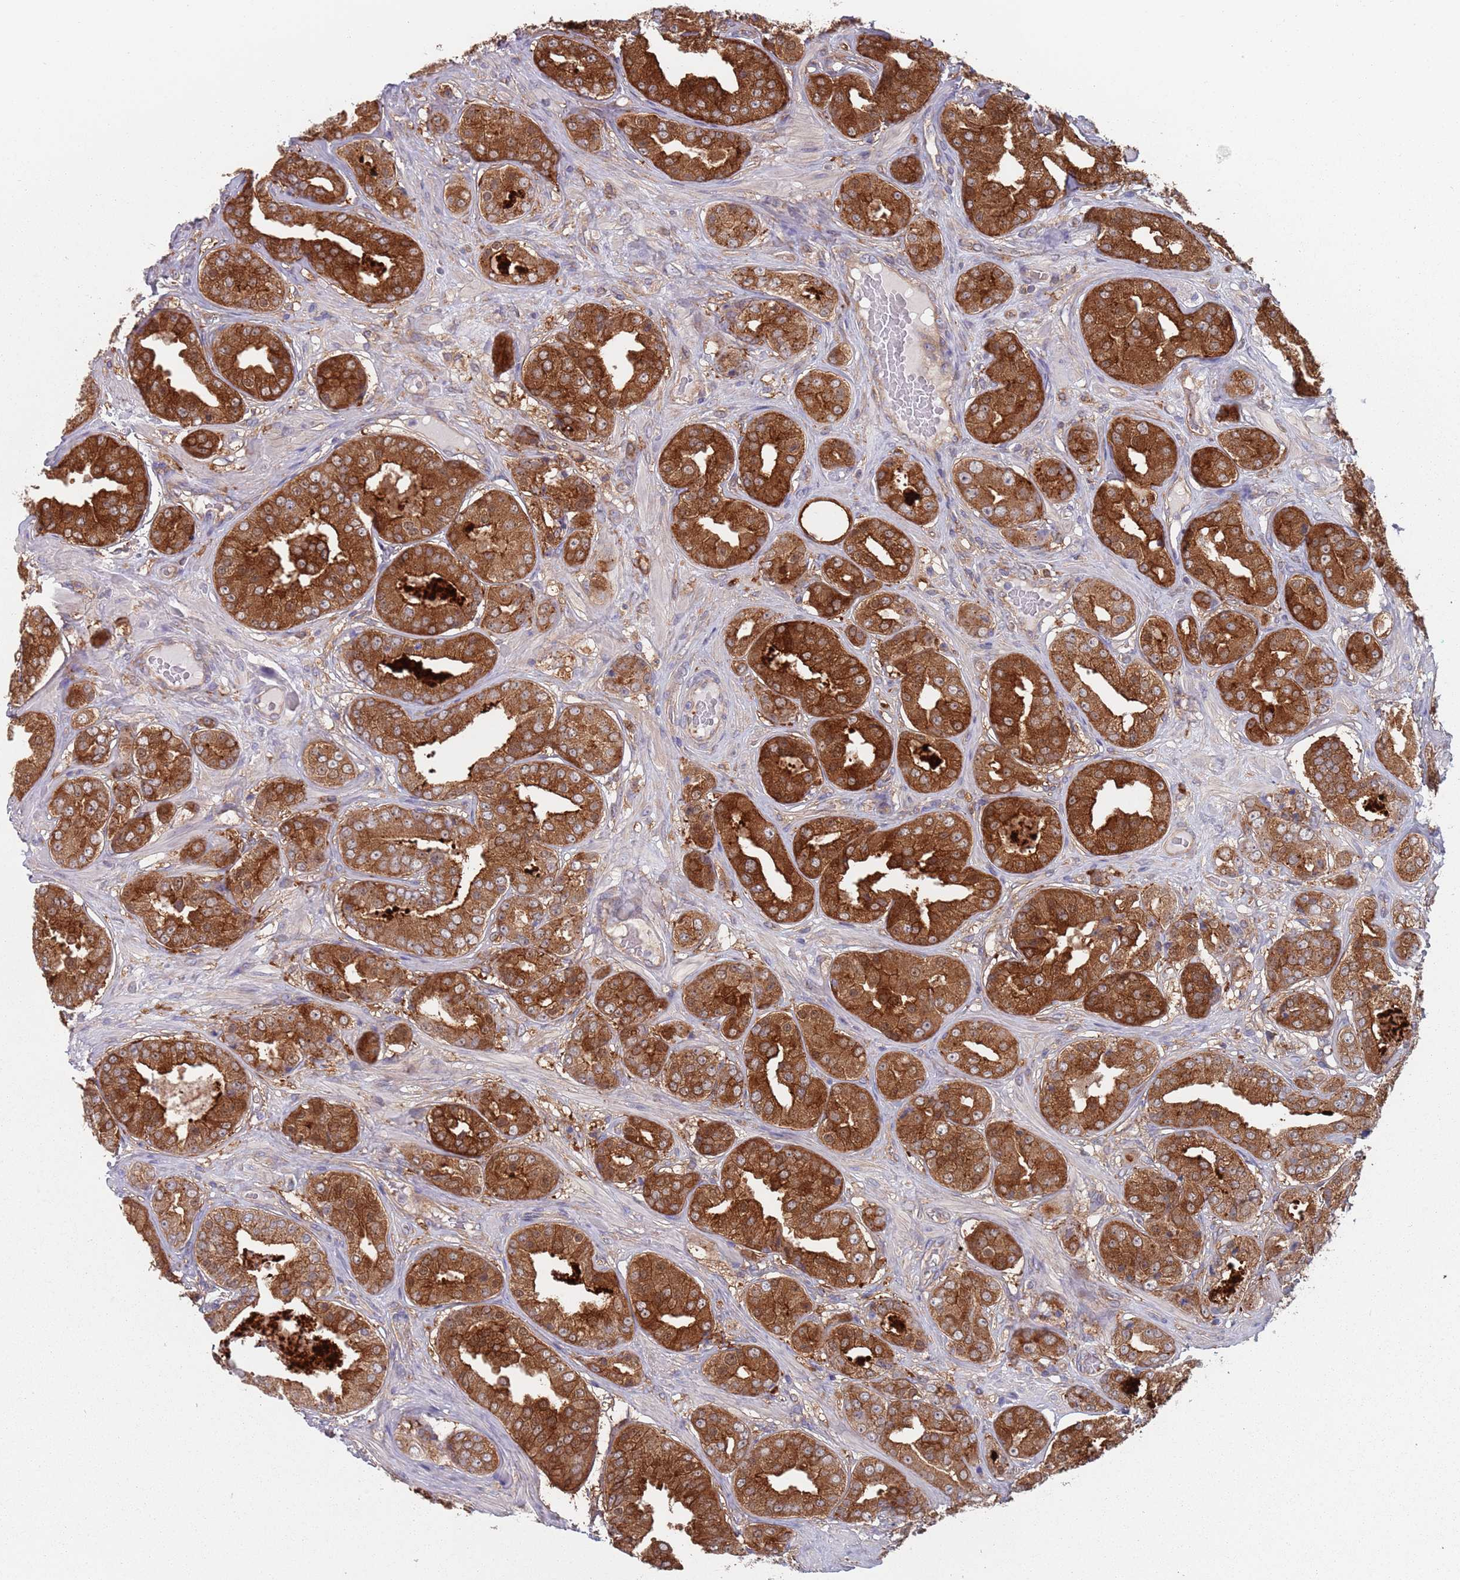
{"staining": {"intensity": "strong", "quantity": ">75%", "location": "cytoplasmic/membranous"}, "tissue": "prostate cancer", "cell_type": "Tumor cells", "image_type": "cancer", "snomed": [{"axis": "morphology", "description": "Adenocarcinoma, High grade"}, {"axis": "topography", "description": "Prostate"}], "caption": "A photomicrograph of human adenocarcinoma (high-grade) (prostate) stained for a protein demonstrates strong cytoplasmic/membranous brown staining in tumor cells.", "gene": "APPL2", "patient": {"sex": "male", "age": 63}}